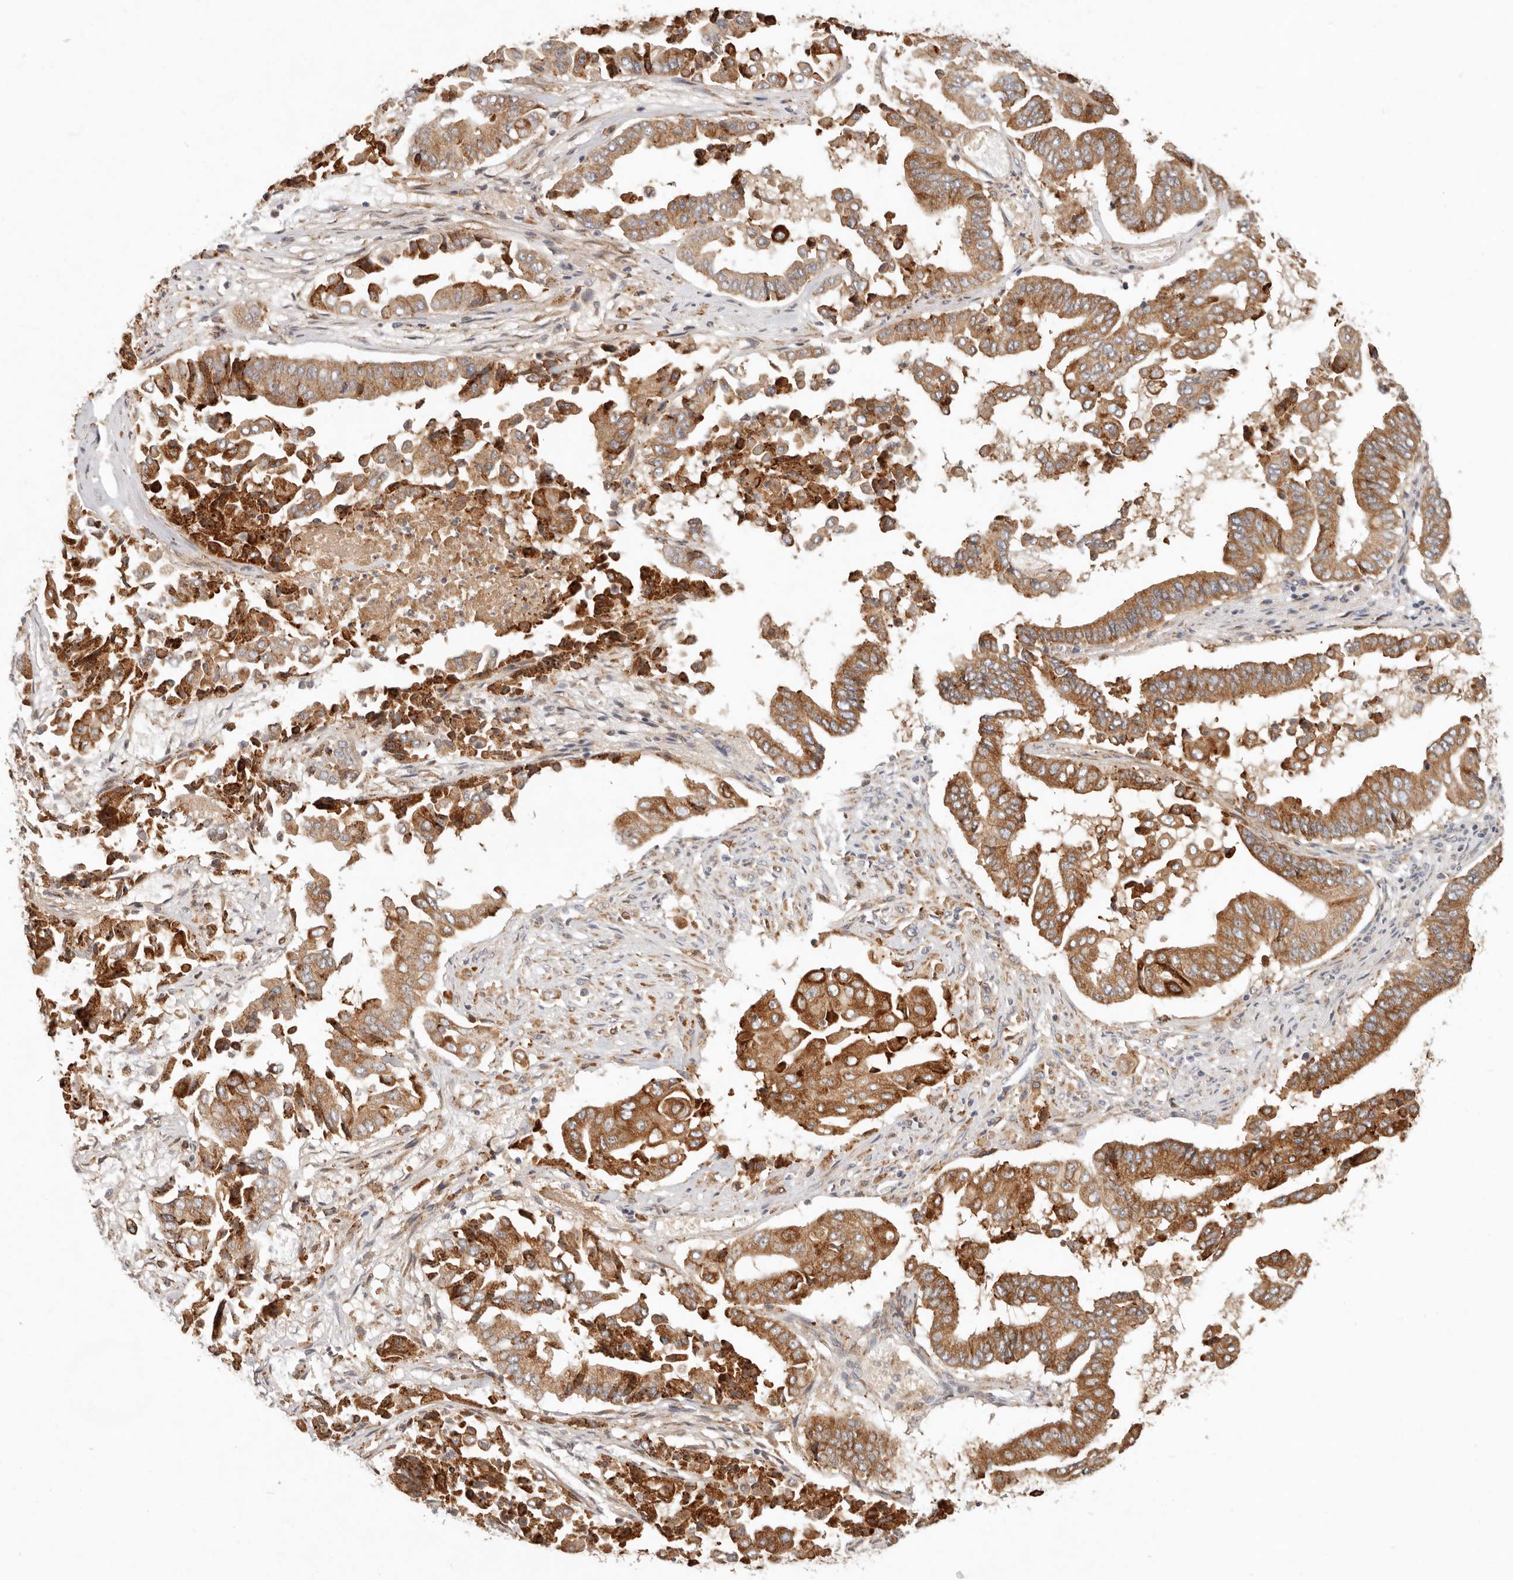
{"staining": {"intensity": "strong", "quantity": ">75%", "location": "cytoplasmic/membranous"}, "tissue": "pancreatic cancer", "cell_type": "Tumor cells", "image_type": "cancer", "snomed": [{"axis": "morphology", "description": "Adenocarcinoma, NOS"}, {"axis": "topography", "description": "Pancreas"}], "caption": "Tumor cells demonstrate strong cytoplasmic/membranous positivity in approximately >75% of cells in pancreatic cancer (adenocarcinoma).", "gene": "ARHGEF10L", "patient": {"sex": "female", "age": 77}}